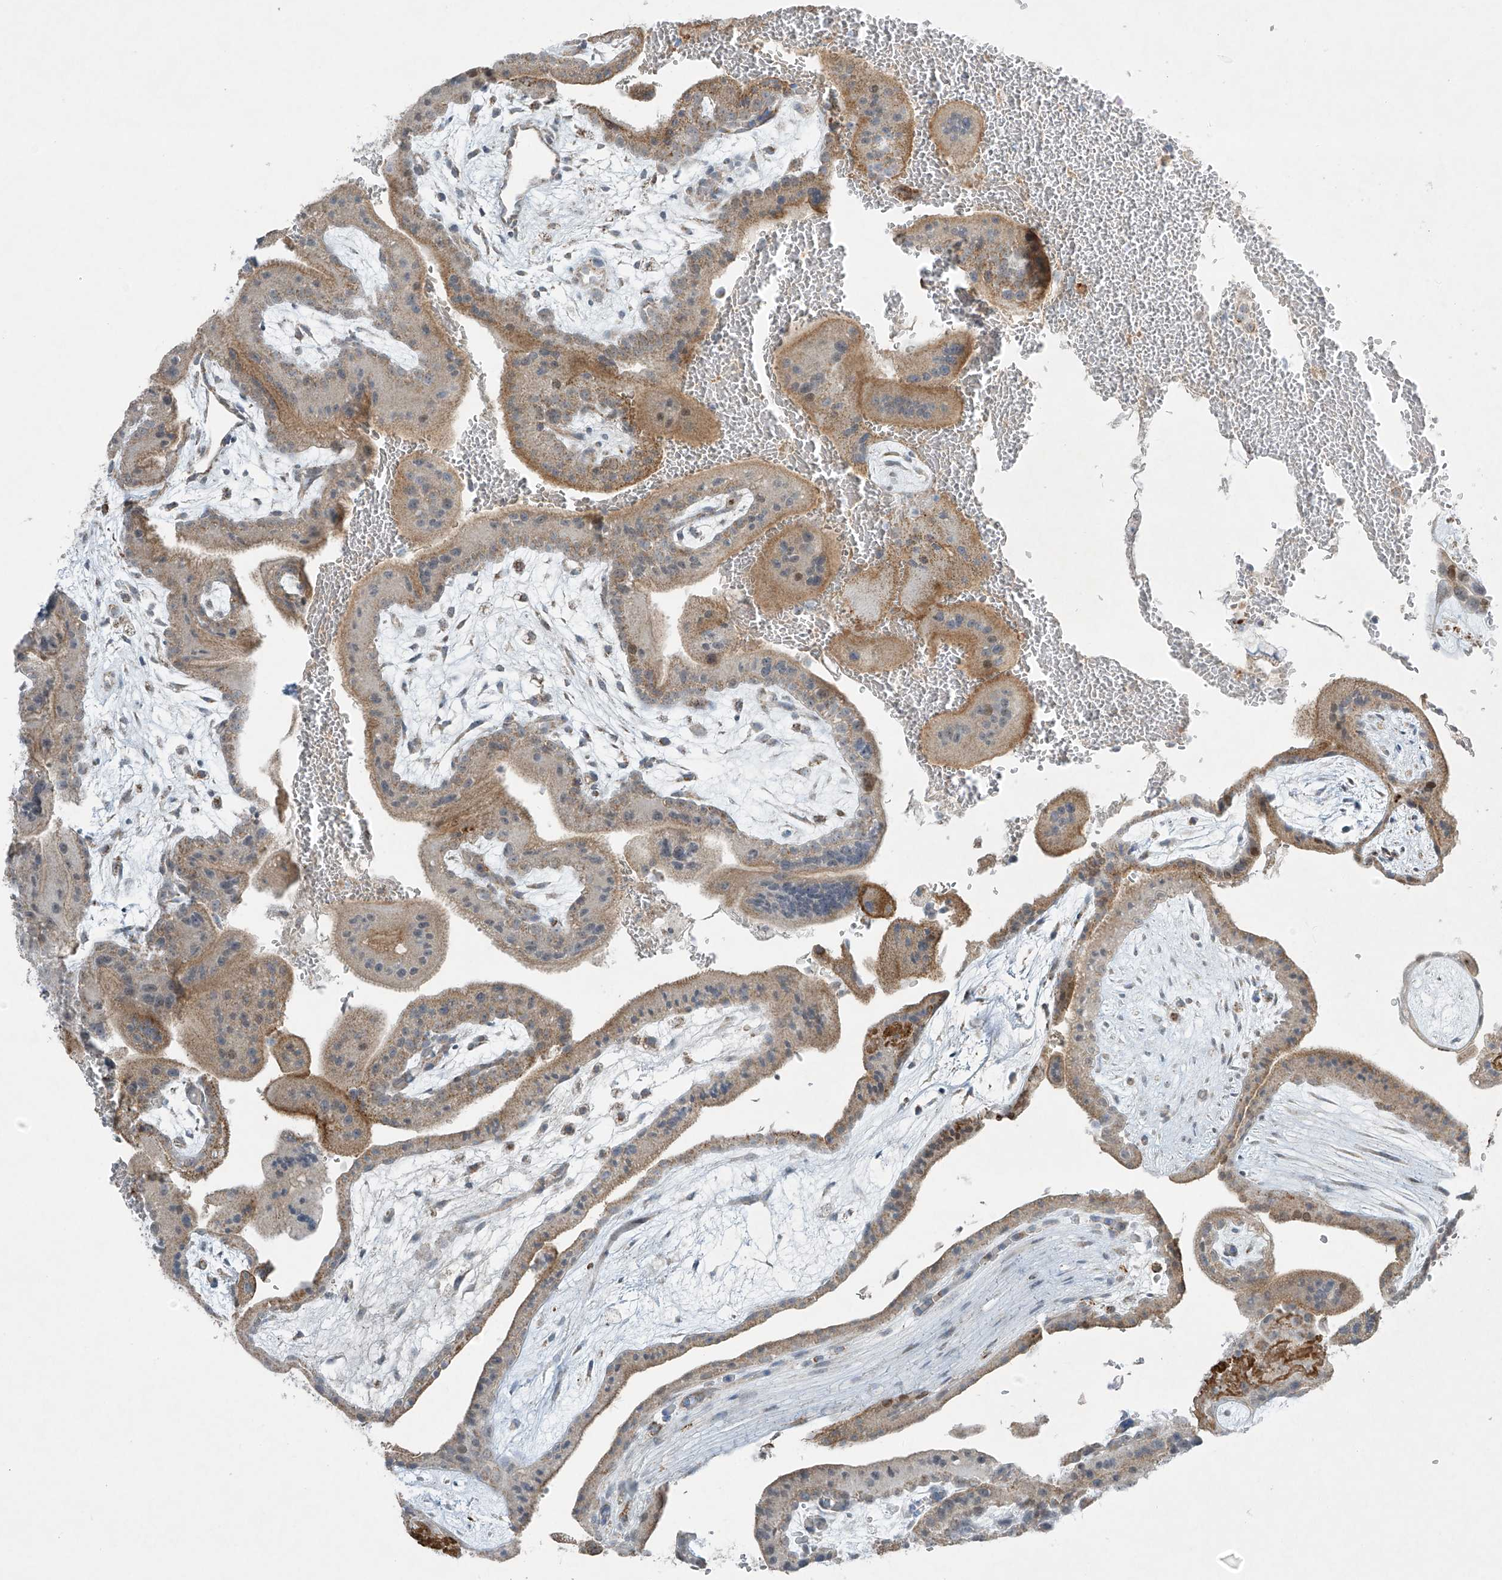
{"staining": {"intensity": "moderate", "quantity": "25%-75%", "location": "cytoplasmic/membranous"}, "tissue": "placenta", "cell_type": "Trophoblastic cells", "image_type": "normal", "snomed": [{"axis": "morphology", "description": "Normal tissue, NOS"}, {"axis": "topography", "description": "Placenta"}], "caption": "Placenta was stained to show a protein in brown. There is medium levels of moderate cytoplasmic/membranous staining in about 25%-75% of trophoblastic cells. (DAB IHC with brightfield microscopy, high magnification).", "gene": "SMDT1", "patient": {"sex": "female", "age": 35}}